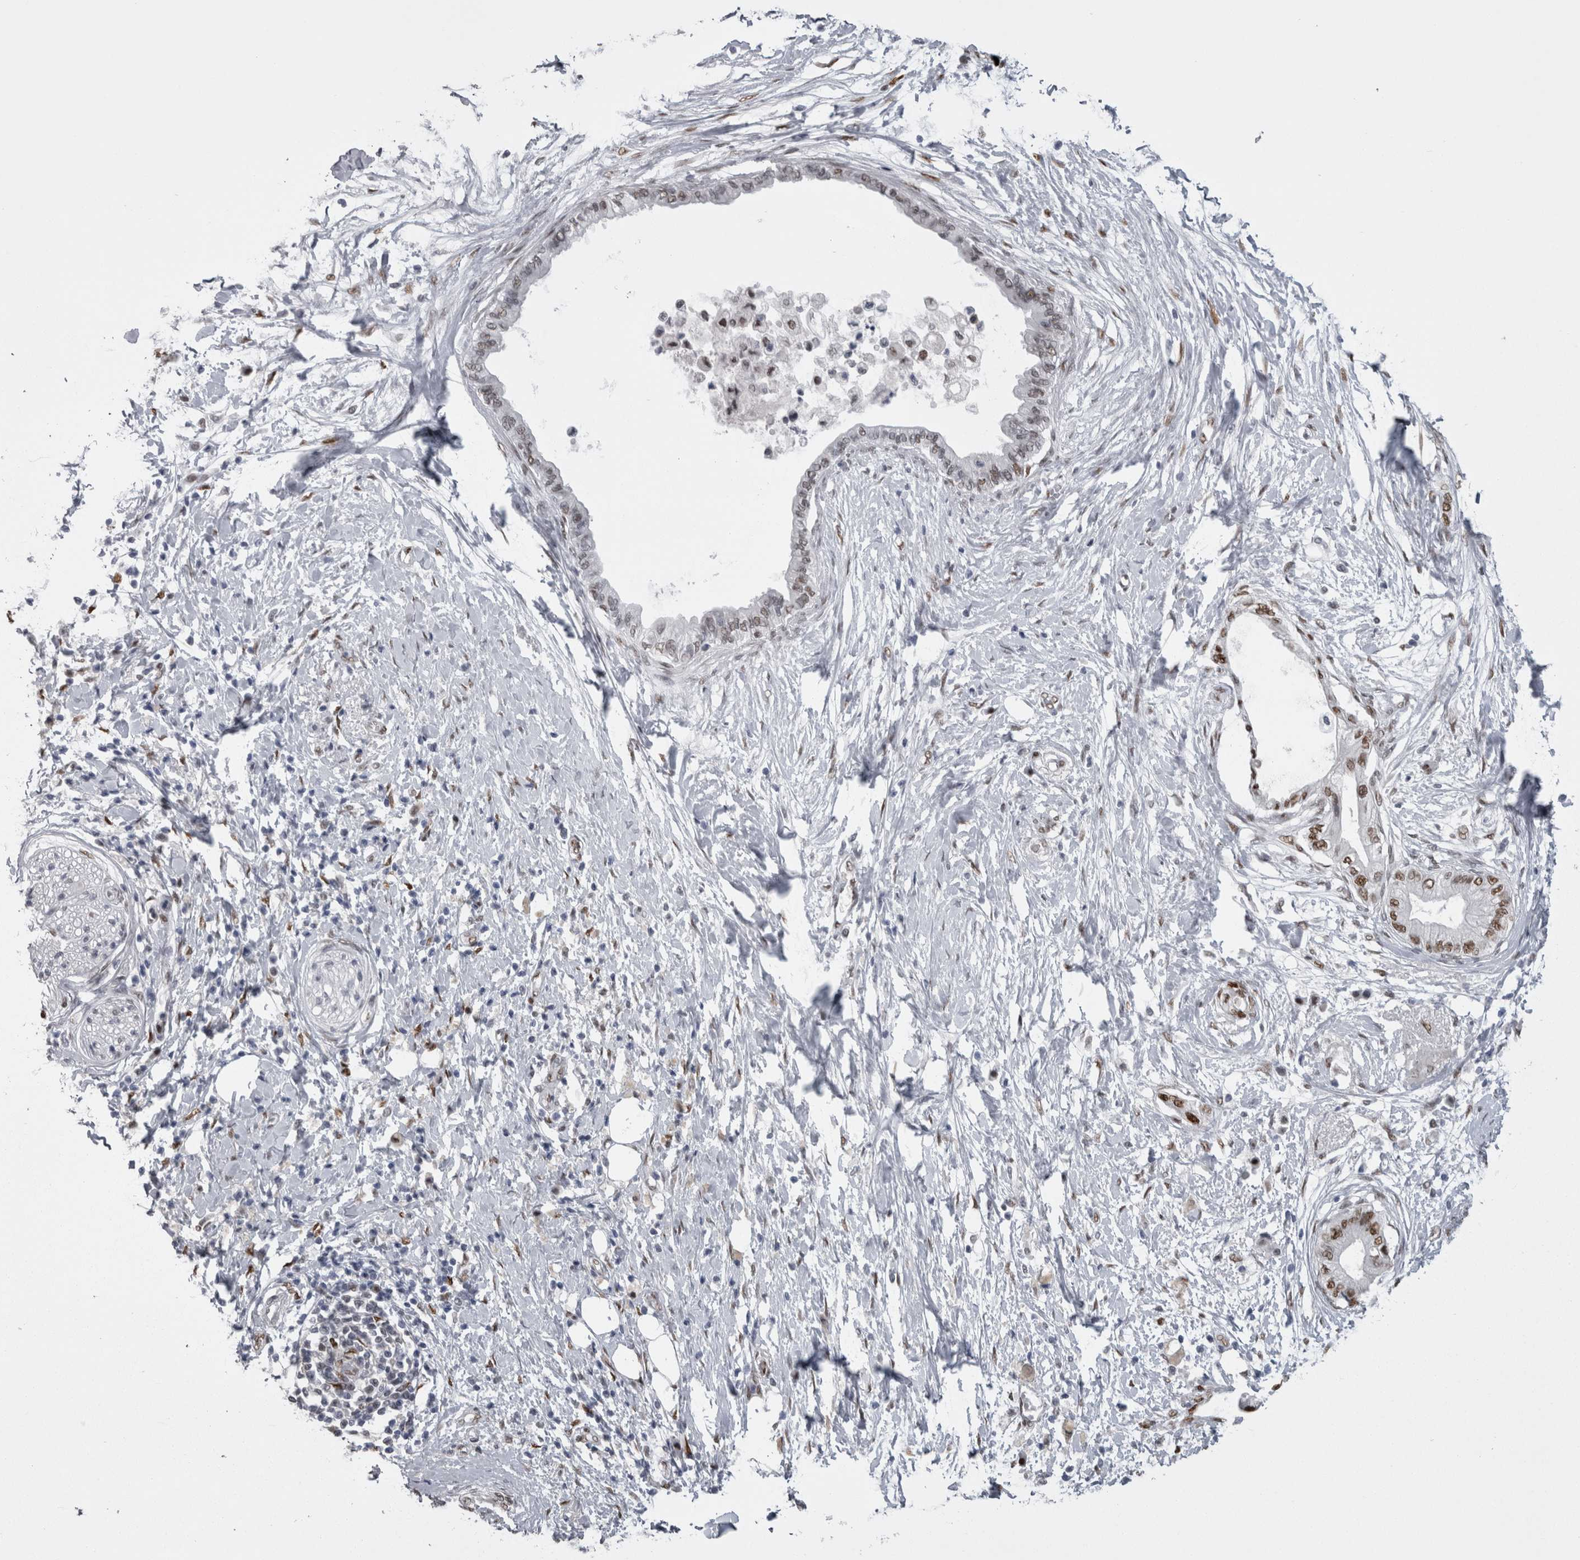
{"staining": {"intensity": "moderate", "quantity": ">75%", "location": "nuclear"}, "tissue": "pancreatic cancer", "cell_type": "Tumor cells", "image_type": "cancer", "snomed": [{"axis": "morphology", "description": "Normal tissue, NOS"}, {"axis": "morphology", "description": "Adenocarcinoma, NOS"}, {"axis": "topography", "description": "Pancreas"}, {"axis": "topography", "description": "Duodenum"}], "caption": "A photomicrograph showing moderate nuclear expression in about >75% of tumor cells in pancreatic adenocarcinoma, as visualized by brown immunohistochemical staining.", "gene": "C1orf54", "patient": {"sex": "female", "age": 60}}